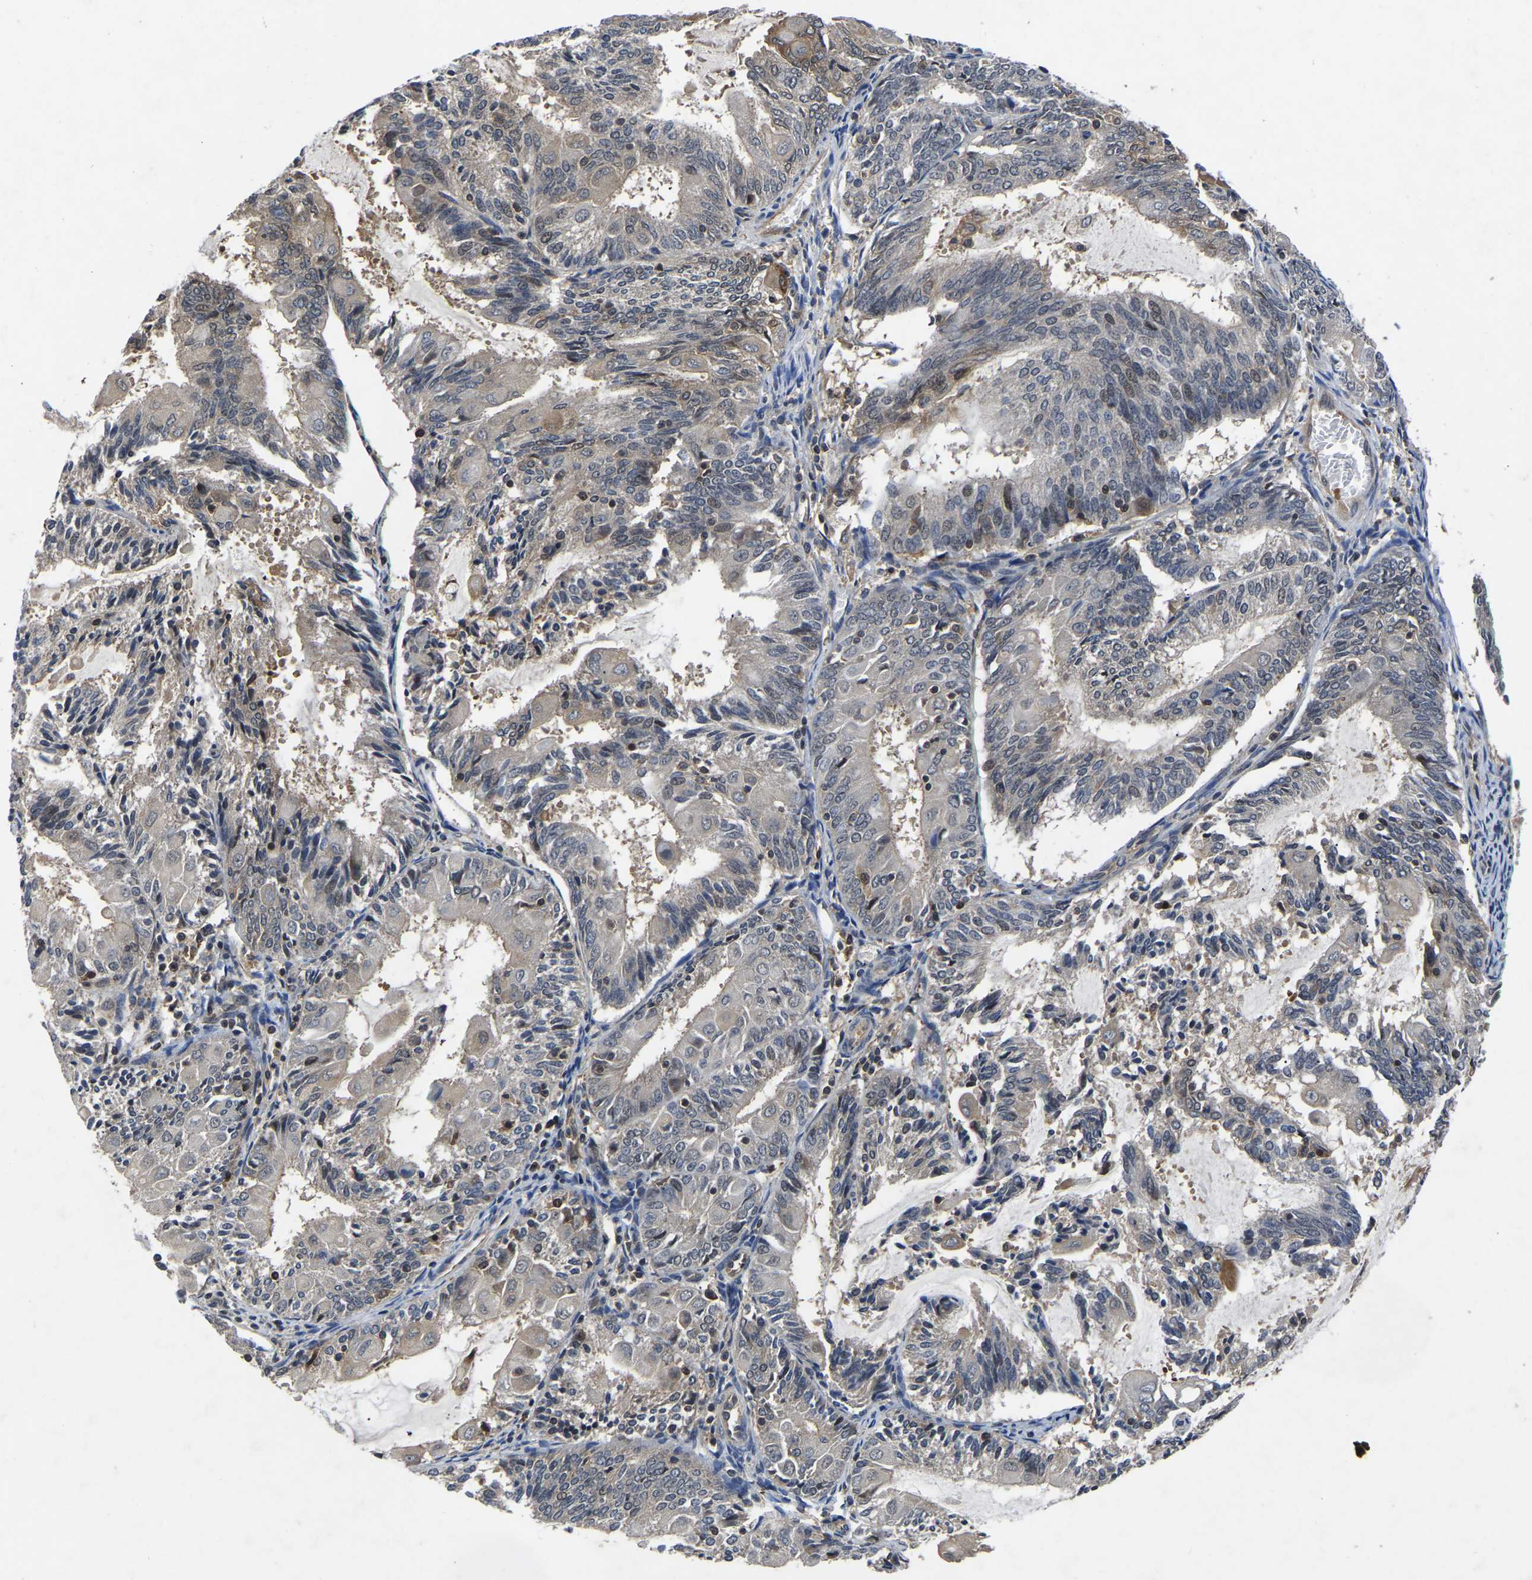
{"staining": {"intensity": "weak", "quantity": "<25%", "location": "cytoplasmic/membranous"}, "tissue": "endometrial cancer", "cell_type": "Tumor cells", "image_type": "cancer", "snomed": [{"axis": "morphology", "description": "Adenocarcinoma, NOS"}, {"axis": "topography", "description": "Endometrium"}], "caption": "Tumor cells are negative for protein expression in human endometrial adenocarcinoma.", "gene": "FGD5", "patient": {"sex": "female", "age": 81}}